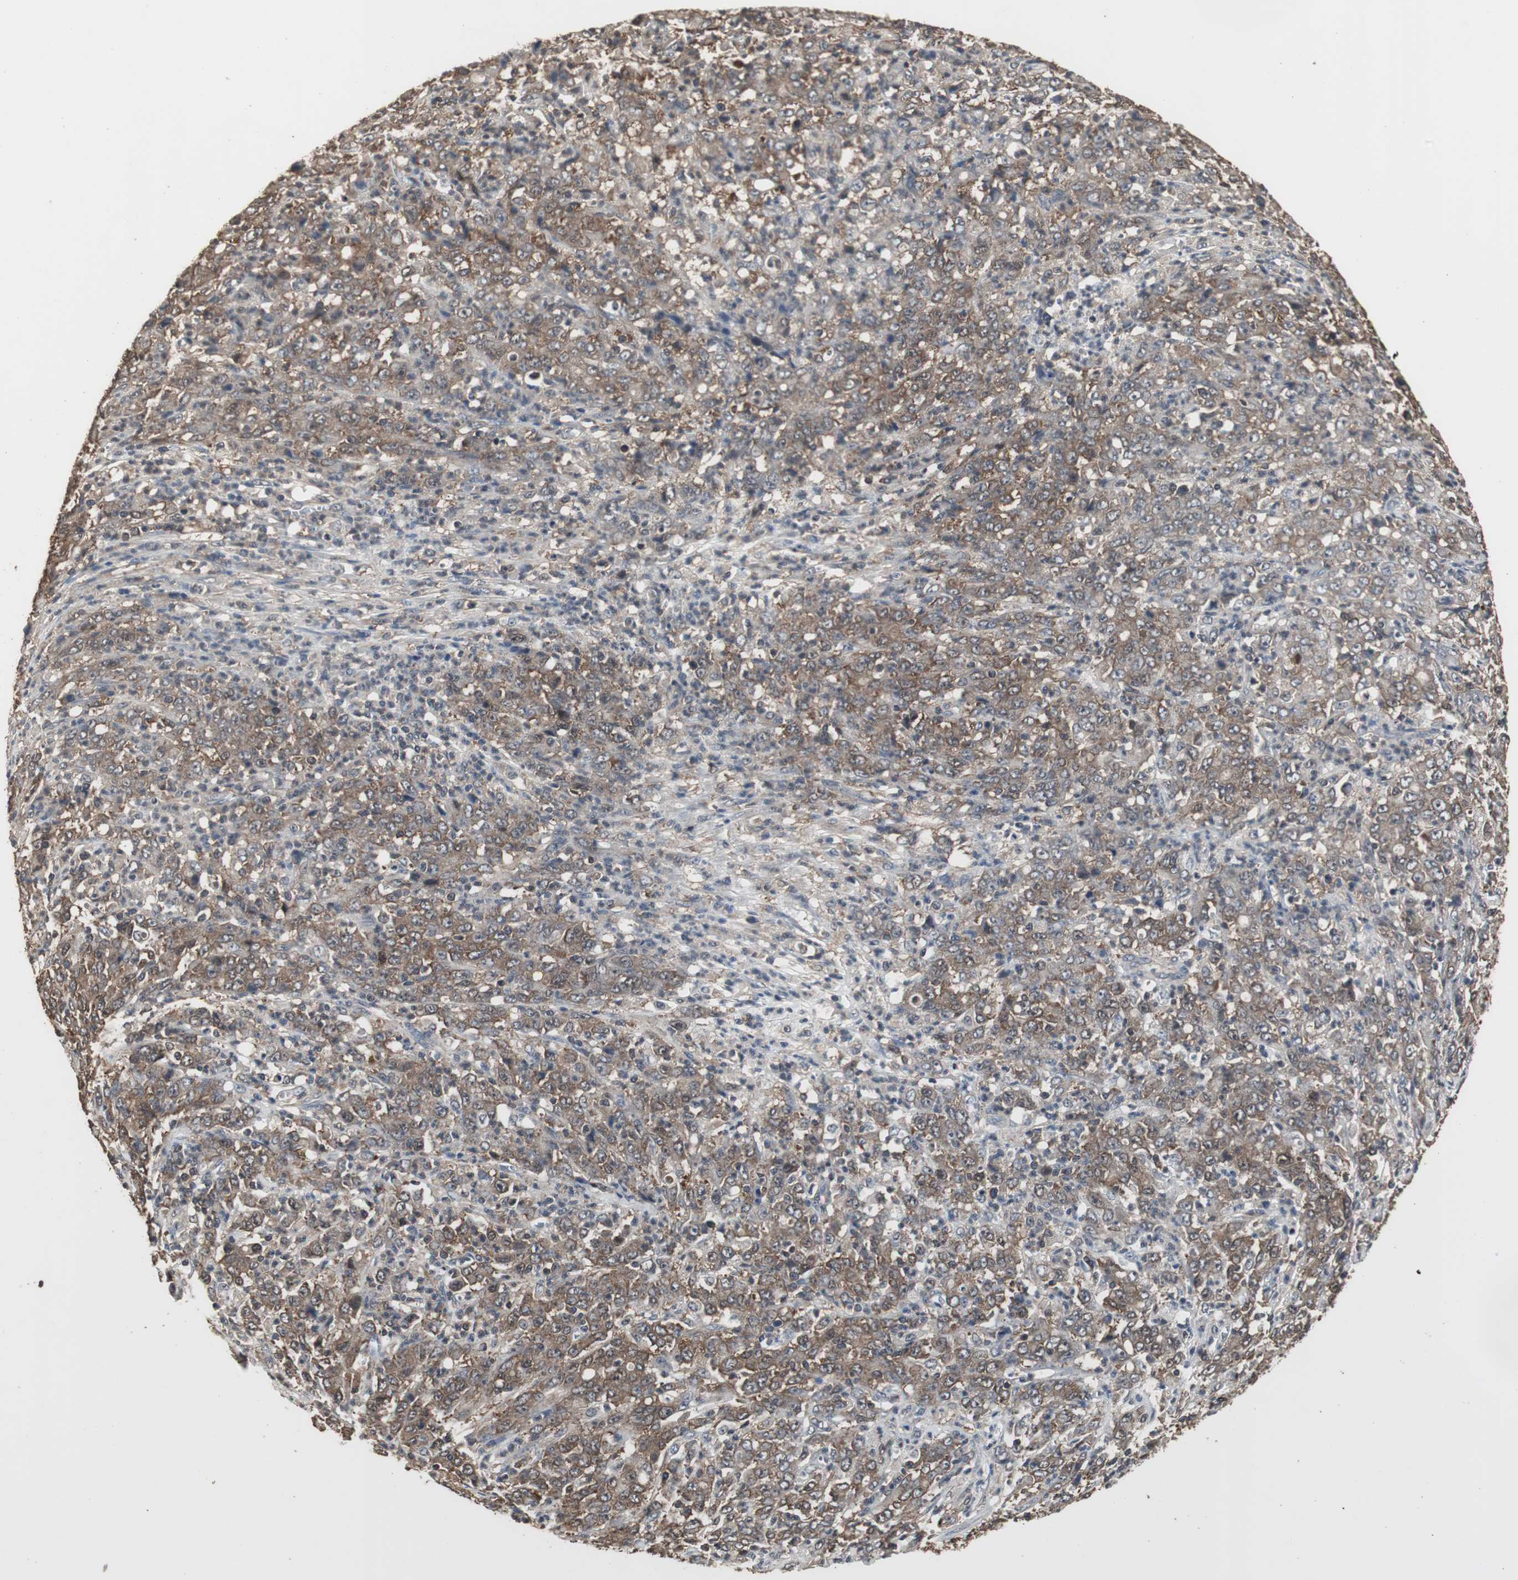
{"staining": {"intensity": "moderate", "quantity": ">75%", "location": "cytoplasmic/membranous"}, "tissue": "stomach cancer", "cell_type": "Tumor cells", "image_type": "cancer", "snomed": [{"axis": "morphology", "description": "Adenocarcinoma, NOS"}, {"axis": "topography", "description": "Stomach, lower"}], "caption": "Tumor cells display medium levels of moderate cytoplasmic/membranous staining in approximately >75% of cells in human stomach adenocarcinoma. (DAB = brown stain, brightfield microscopy at high magnification).", "gene": "HPRT1", "patient": {"sex": "female", "age": 71}}